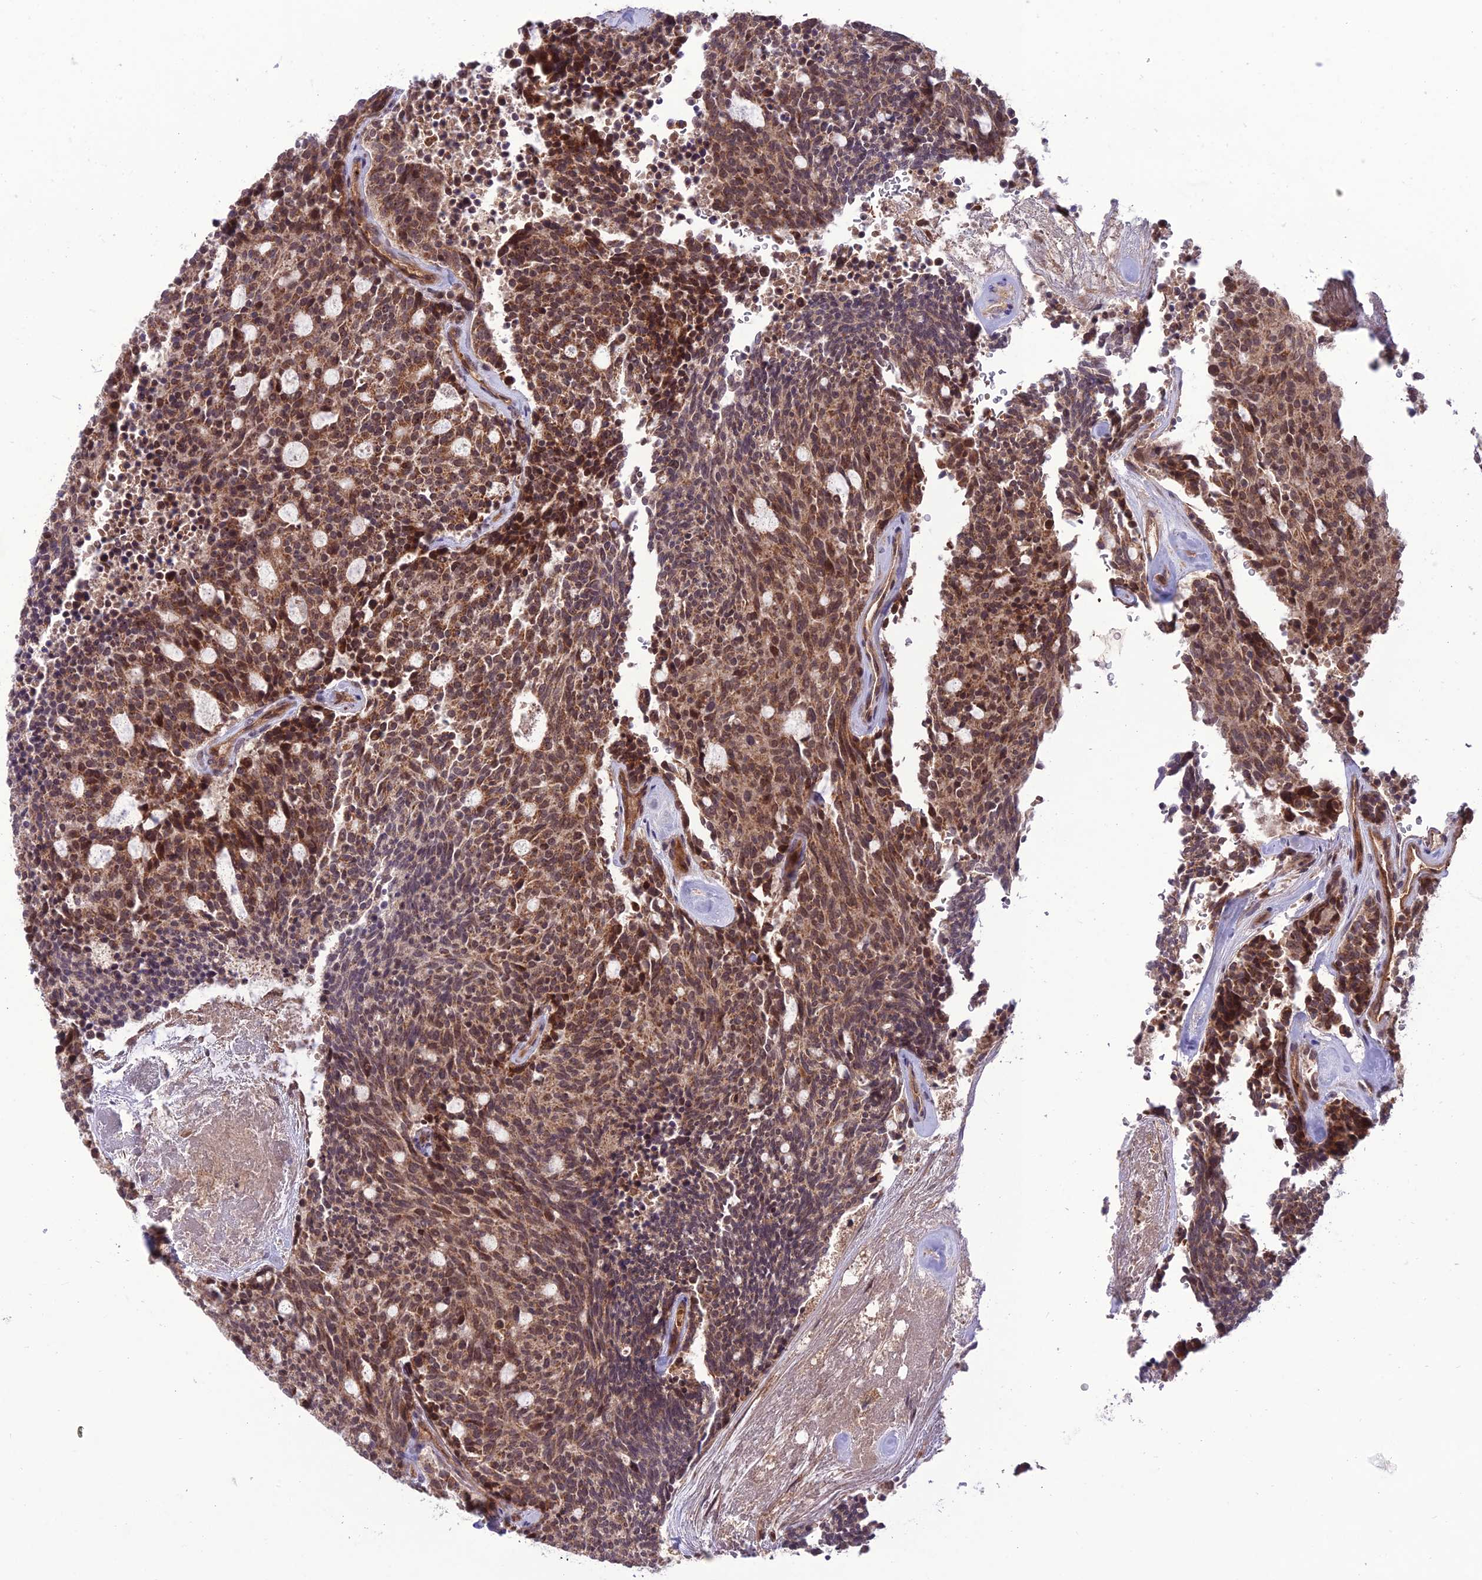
{"staining": {"intensity": "moderate", "quantity": ">75%", "location": "cytoplasmic/membranous,nuclear"}, "tissue": "carcinoid", "cell_type": "Tumor cells", "image_type": "cancer", "snomed": [{"axis": "morphology", "description": "Carcinoid, malignant, NOS"}, {"axis": "topography", "description": "Pancreas"}], "caption": "An image showing moderate cytoplasmic/membranous and nuclear staining in about >75% of tumor cells in carcinoid, as visualized by brown immunohistochemical staining.", "gene": "NDUFC1", "patient": {"sex": "female", "age": 54}}